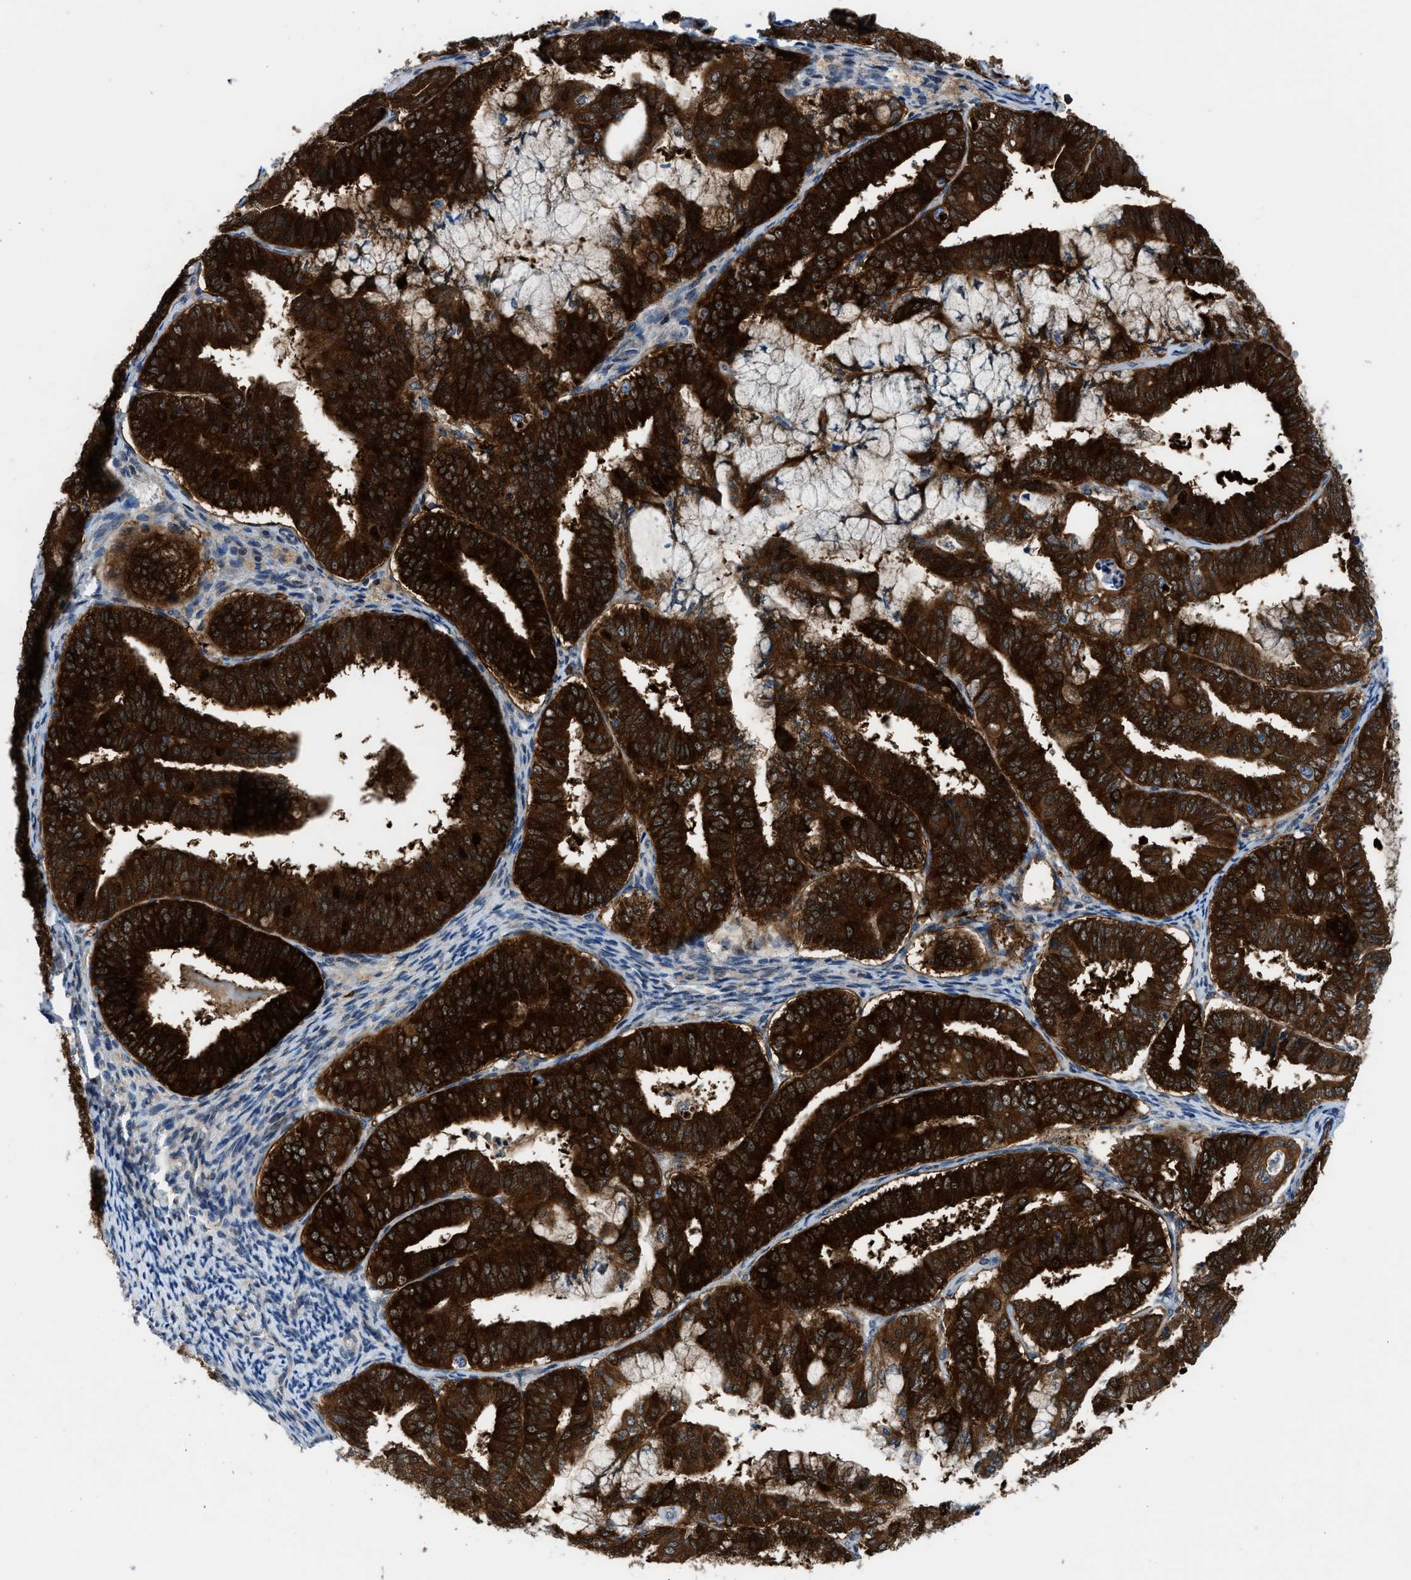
{"staining": {"intensity": "strong", "quantity": ">75%", "location": "cytoplasmic/membranous,nuclear"}, "tissue": "endometrial cancer", "cell_type": "Tumor cells", "image_type": "cancer", "snomed": [{"axis": "morphology", "description": "Adenocarcinoma, NOS"}, {"axis": "topography", "description": "Endometrium"}], "caption": "Strong cytoplasmic/membranous and nuclear staining is present in approximately >75% of tumor cells in endometrial adenocarcinoma.", "gene": "TMEM45B", "patient": {"sex": "female", "age": 63}}